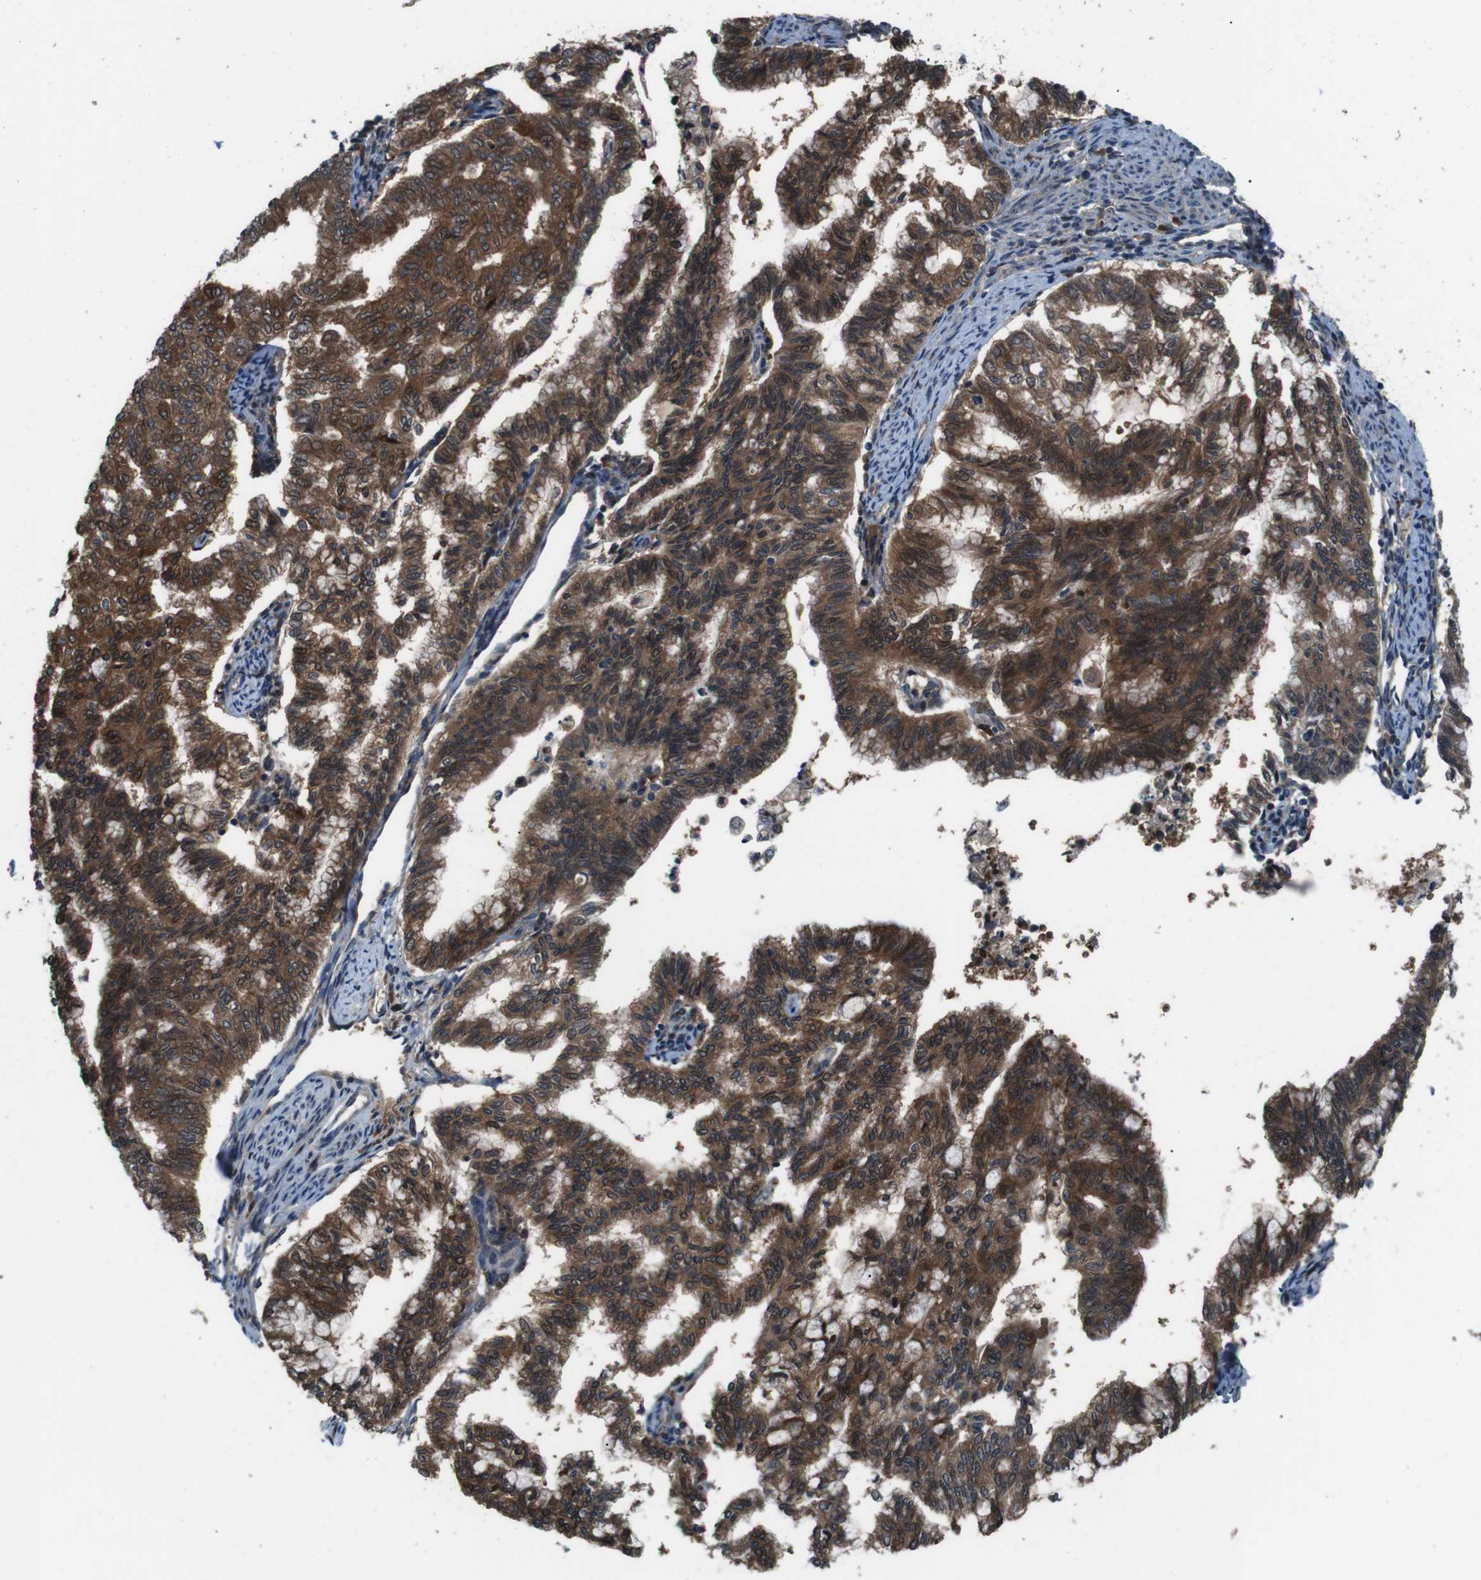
{"staining": {"intensity": "strong", "quantity": ">75%", "location": "cytoplasmic/membranous"}, "tissue": "endometrial cancer", "cell_type": "Tumor cells", "image_type": "cancer", "snomed": [{"axis": "morphology", "description": "Adenocarcinoma, NOS"}, {"axis": "topography", "description": "Endometrium"}], "caption": "IHC histopathology image of human adenocarcinoma (endometrial) stained for a protein (brown), which reveals high levels of strong cytoplasmic/membranous expression in about >75% of tumor cells.", "gene": "LRP5", "patient": {"sex": "female", "age": 79}}